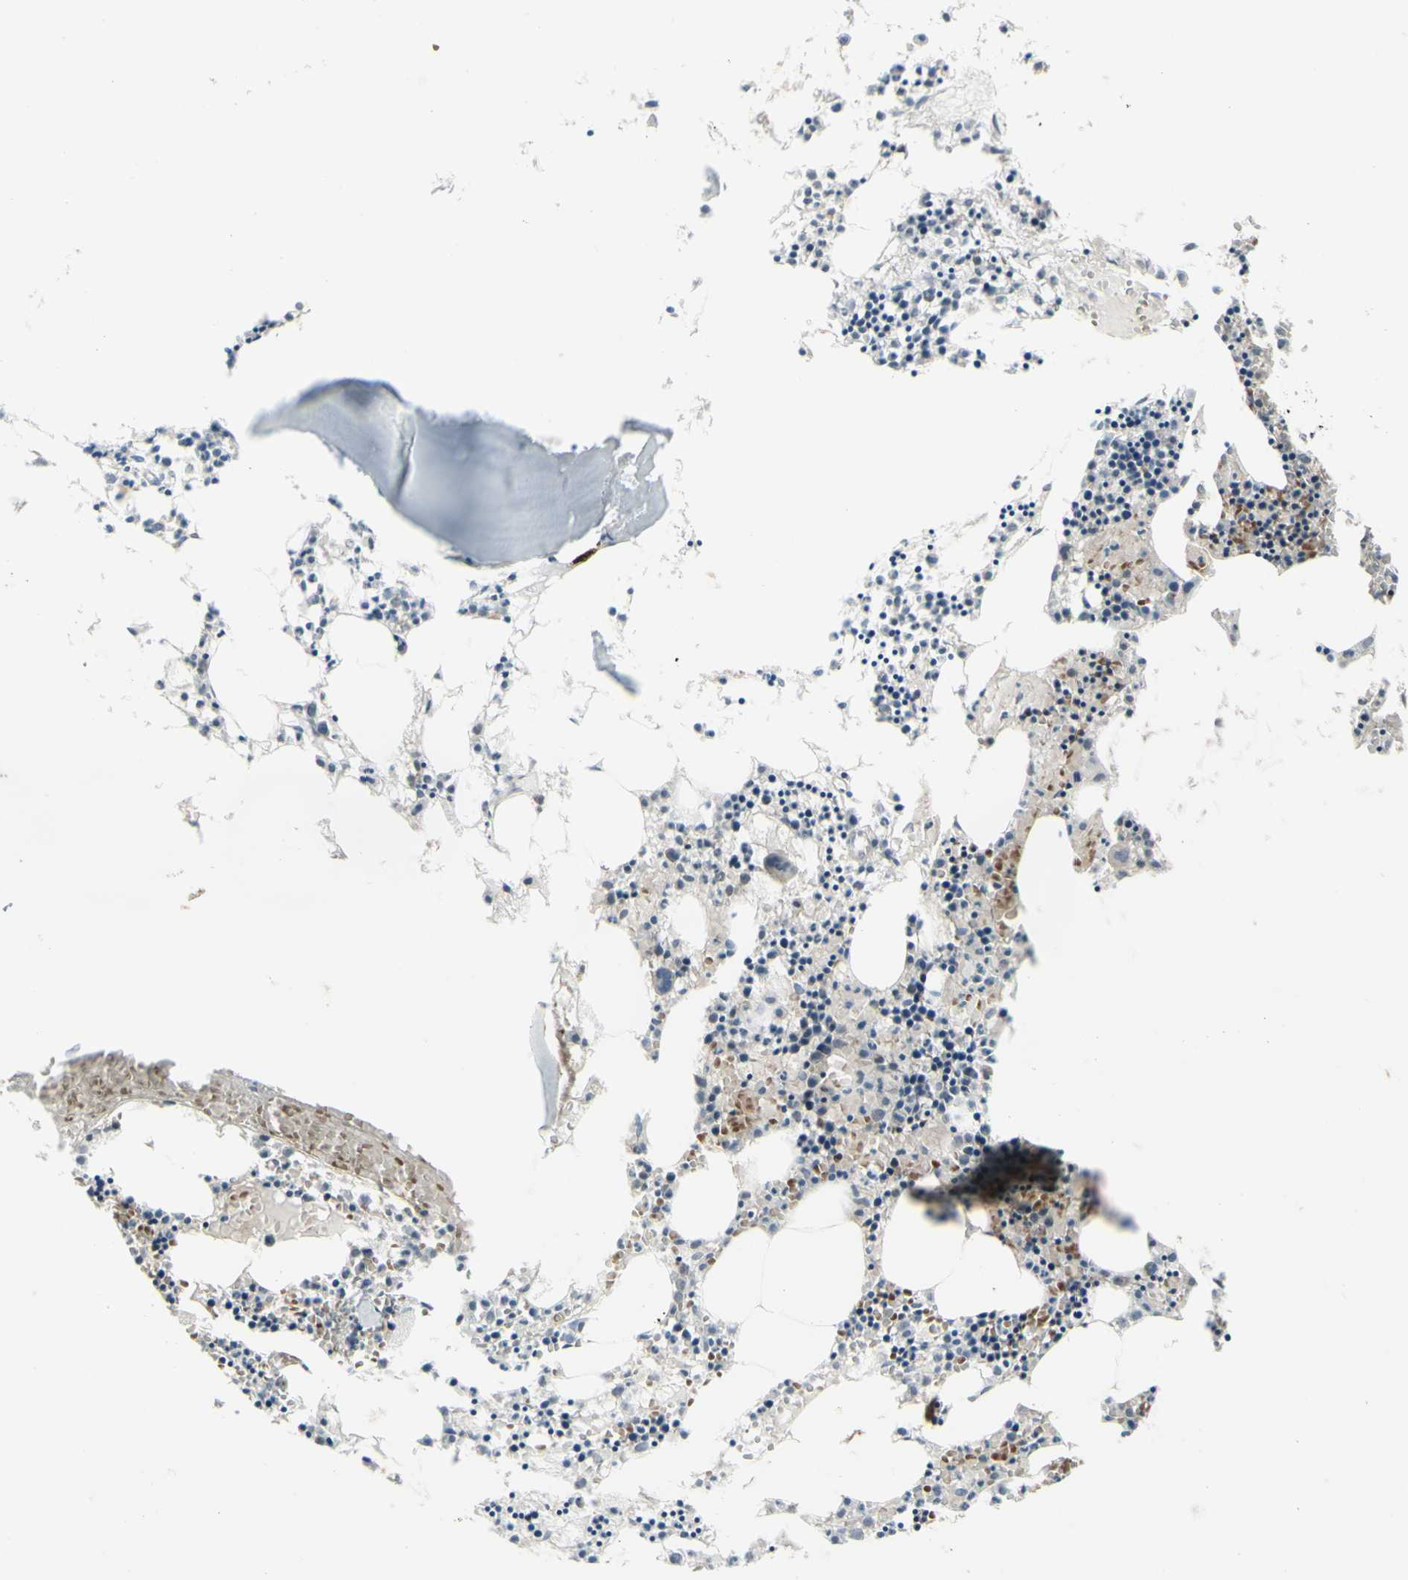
{"staining": {"intensity": "weak", "quantity": ">75%", "location": "cytoplasmic/membranous"}, "tissue": "bone marrow", "cell_type": "Hematopoietic cells", "image_type": "normal", "snomed": [{"axis": "morphology", "description": "Normal tissue, NOS"}, {"axis": "morphology", "description": "Inflammation, NOS"}, {"axis": "topography", "description": "Bone marrow"}], "caption": "Immunohistochemistry (IHC) (DAB (3,3'-diaminobenzidine)) staining of normal bone marrow shows weak cytoplasmic/membranous protein expression in about >75% of hematopoietic cells.", "gene": "GRAMD1B", "patient": {"sex": "male", "age": 14}}